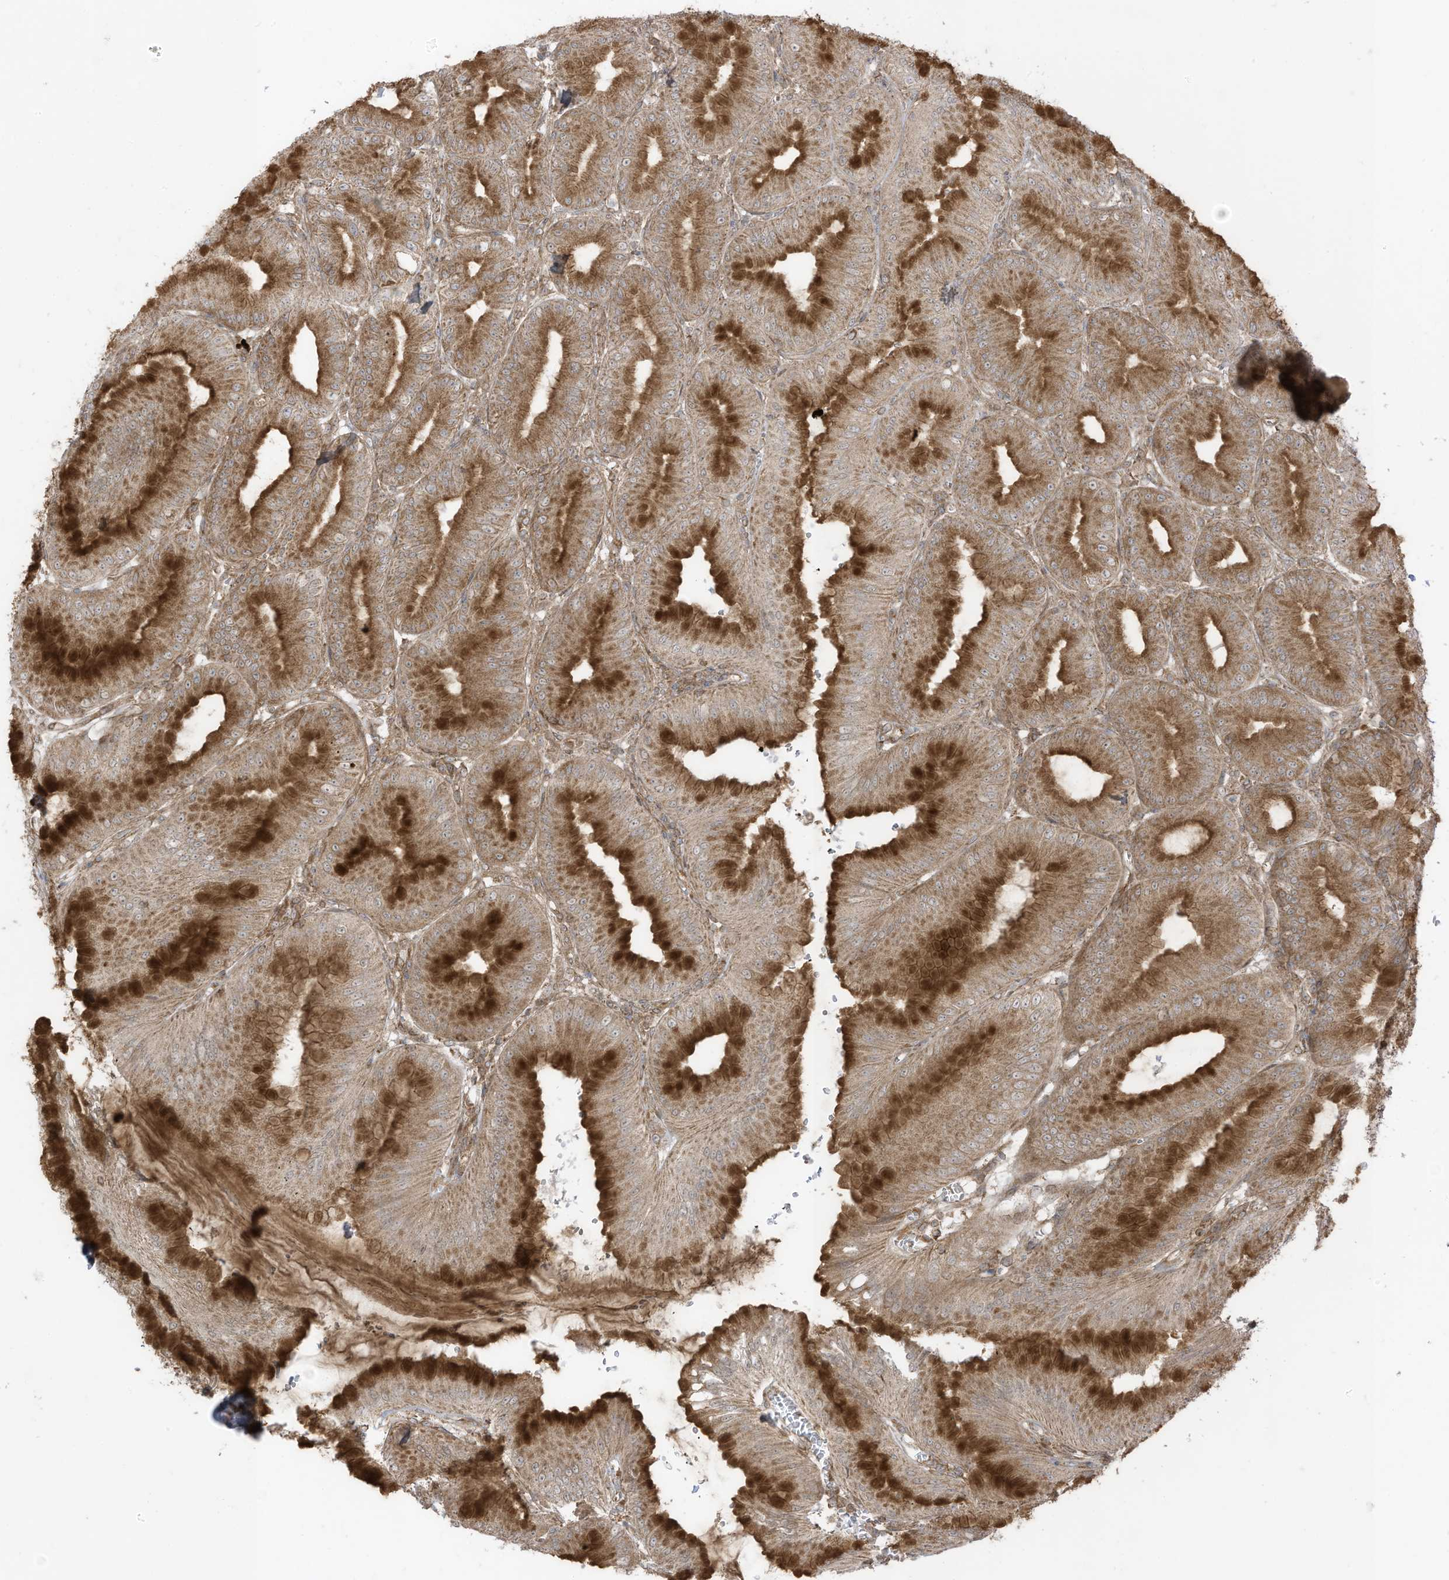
{"staining": {"intensity": "strong", "quantity": ">75%", "location": "cytoplasmic/membranous"}, "tissue": "stomach", "cell_type": "Glandular cells", "image_type": "normal", "snomed": [{"axis": "morphology", "description": "Normal tissue, NOS"}, {"axis": "topography", "description": "Stomach, lower"}], "caption": "Protein expression analysis of unremarkable human stomach reveals strong cytoplasmic/membranous staining in about >75% of glandular cells. Using DAB (3,3'-diaminobenzidine) (brown) and hematoxylin (blue) stains, captured at high magnification using brightfield microscopy.", "gene": "REPS1", "patient": {"sex": "male", "age": 71}}